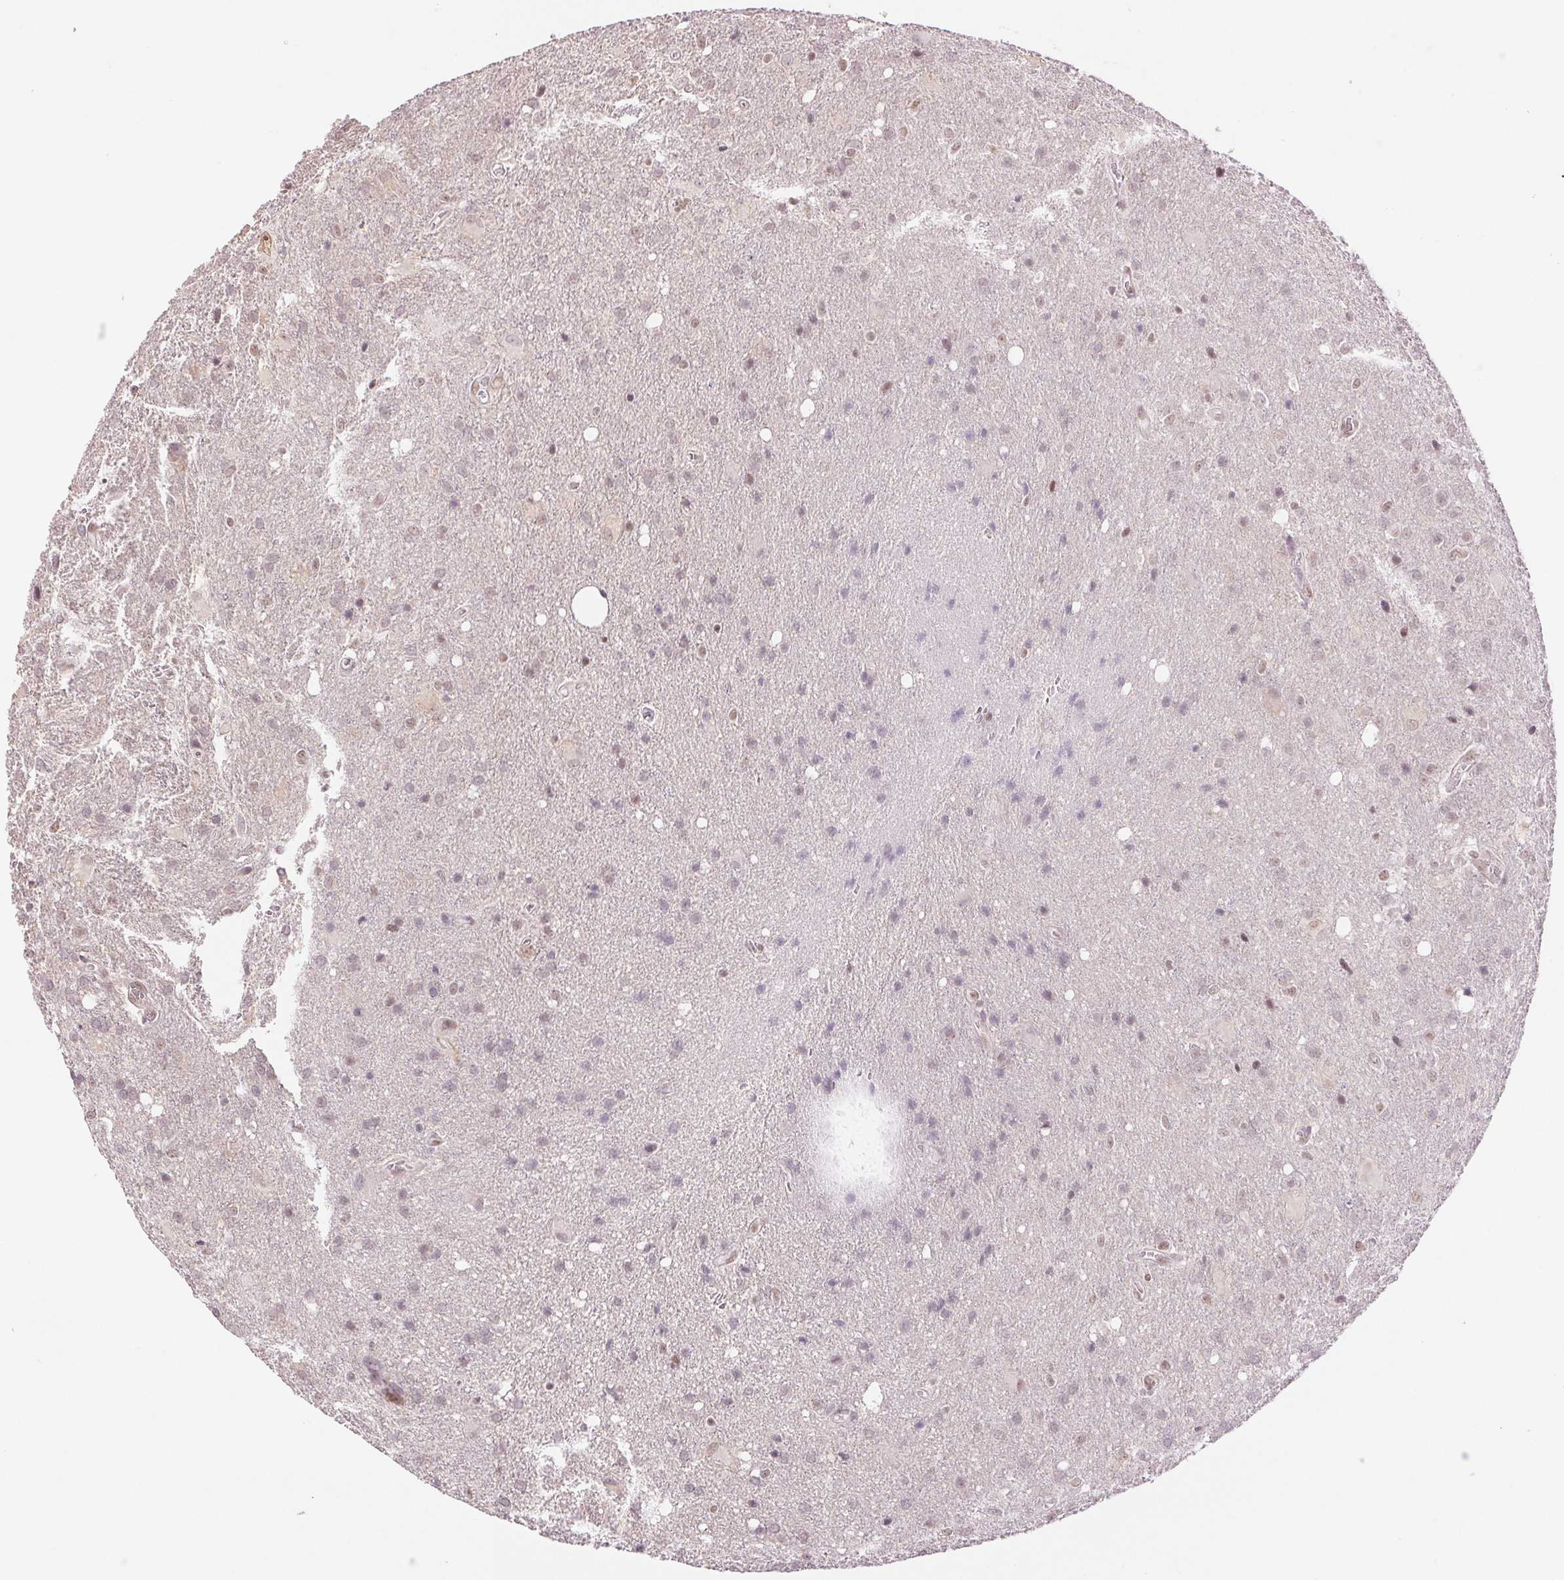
{"staining": {"intensity": "weak", "quantity": "25%-75%", "location": "nuclear"}, "tissue": "glioma", "cell_type": "Tumor cells", "image_type": "cancer", "snomed": [{"axis": "morphology", "description": "Glioma, malignant, Low grade"}, {"axis": "topography", "description": "Brain"}], "caption": "Low-grade glioma (malignant) stained with a protein marker demonstrates weak staining in tumor cells.", "gene": "RPRD1B", "patient": {"sex": "male", "age": 66}}